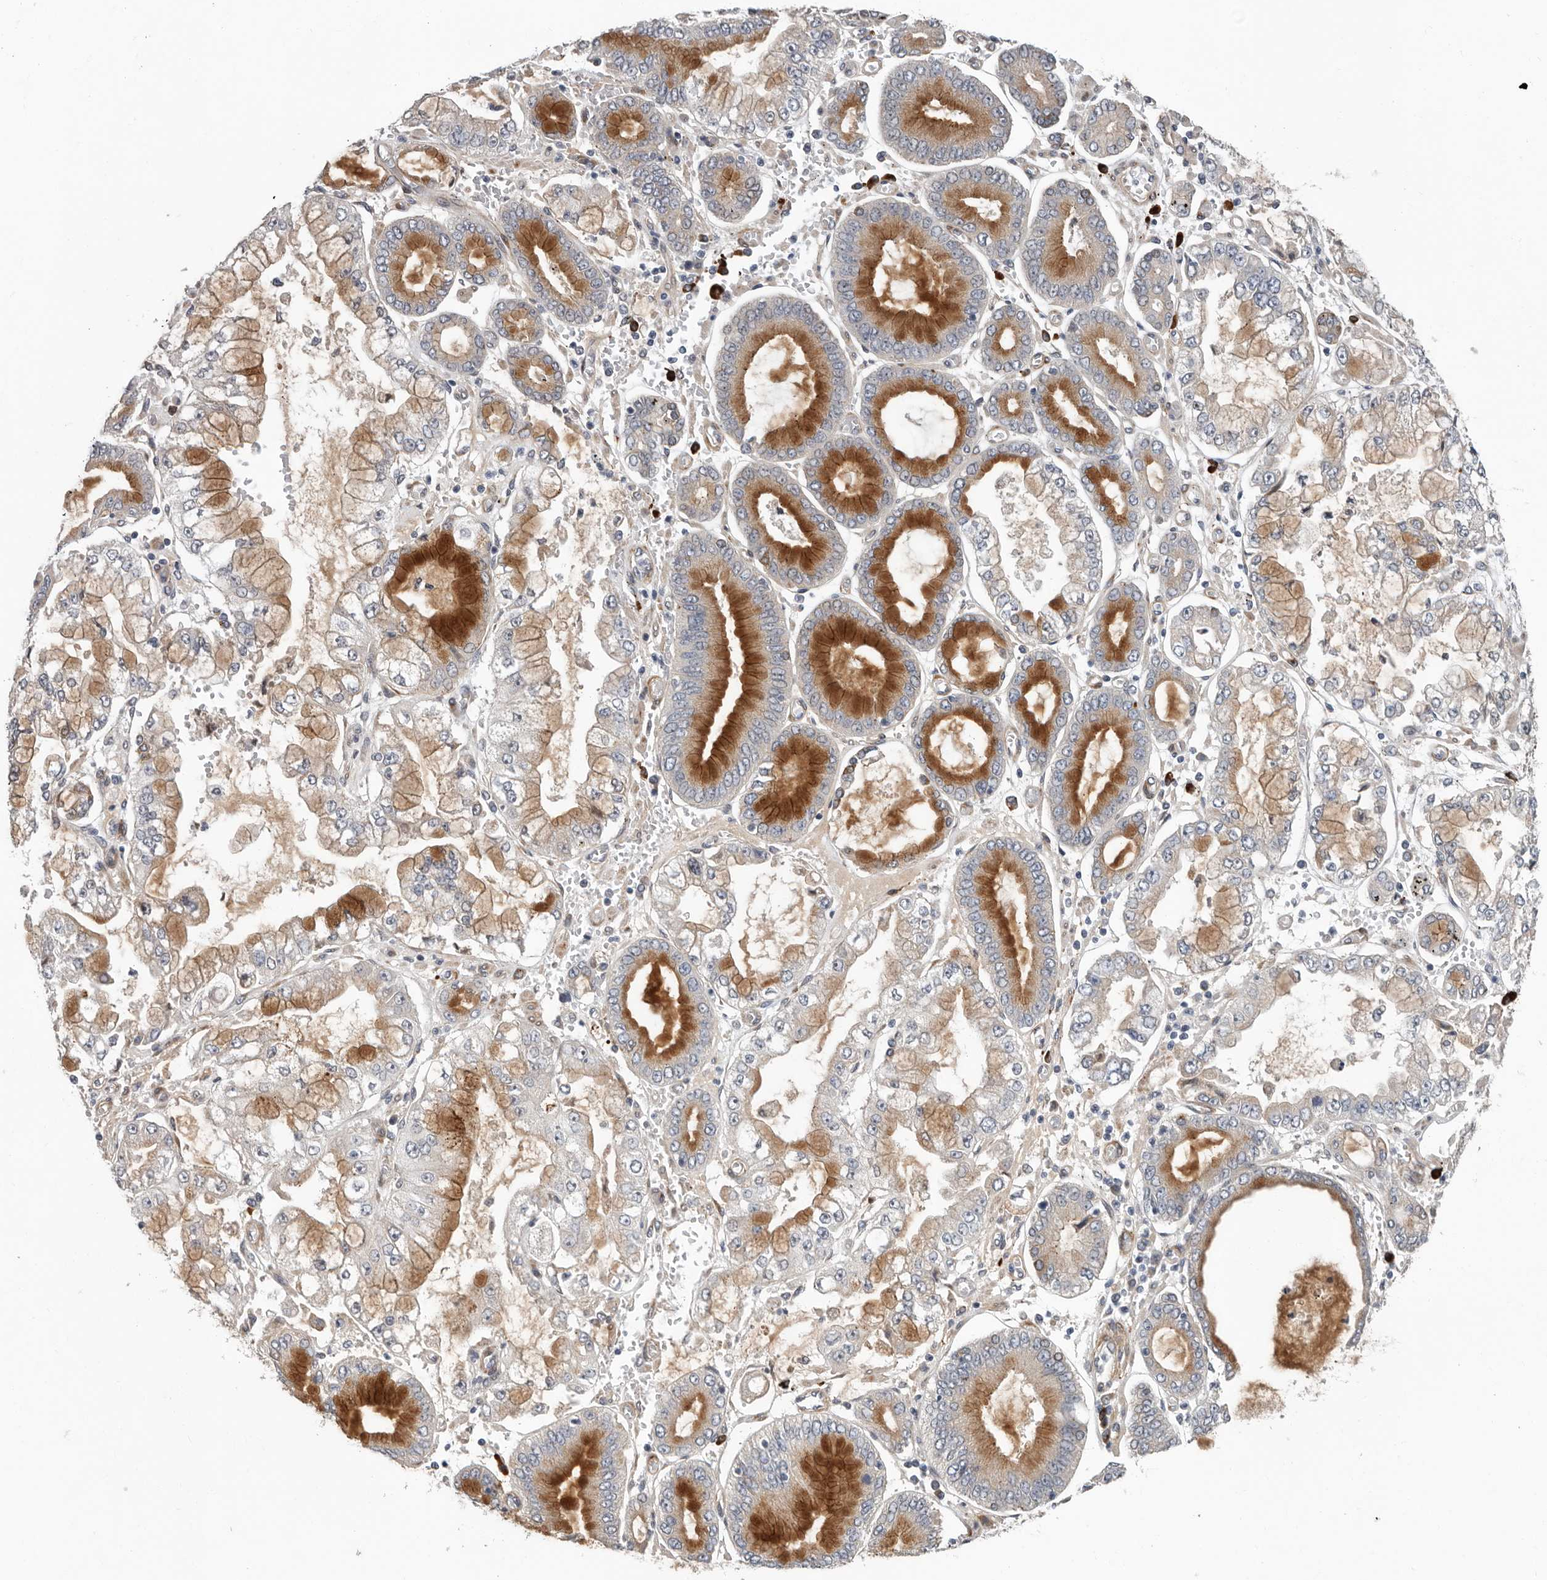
{"staining": {"intensity": "strong", "quantity": "25%-75%", "location": "cytoplasmic/membranous"}, "tissue": "stomach cancer", "cell_type": "Tumor cells", "image_type": "cancer", "snomed": [{"axis": "morphology", "description": "Adenocarcinoma, NOS"}, {"axis": "topography", "description": "Stomach"}], "caption": "Immunohistochemical staining of human stomach cancer (adenocarcinoma) exhibits strong cytoplasmic/membranous protein staining in approximately 25%-75% of tumor cells.", "gene": "ATXN3L", "patient": {"sex": "male", "age": 76}}